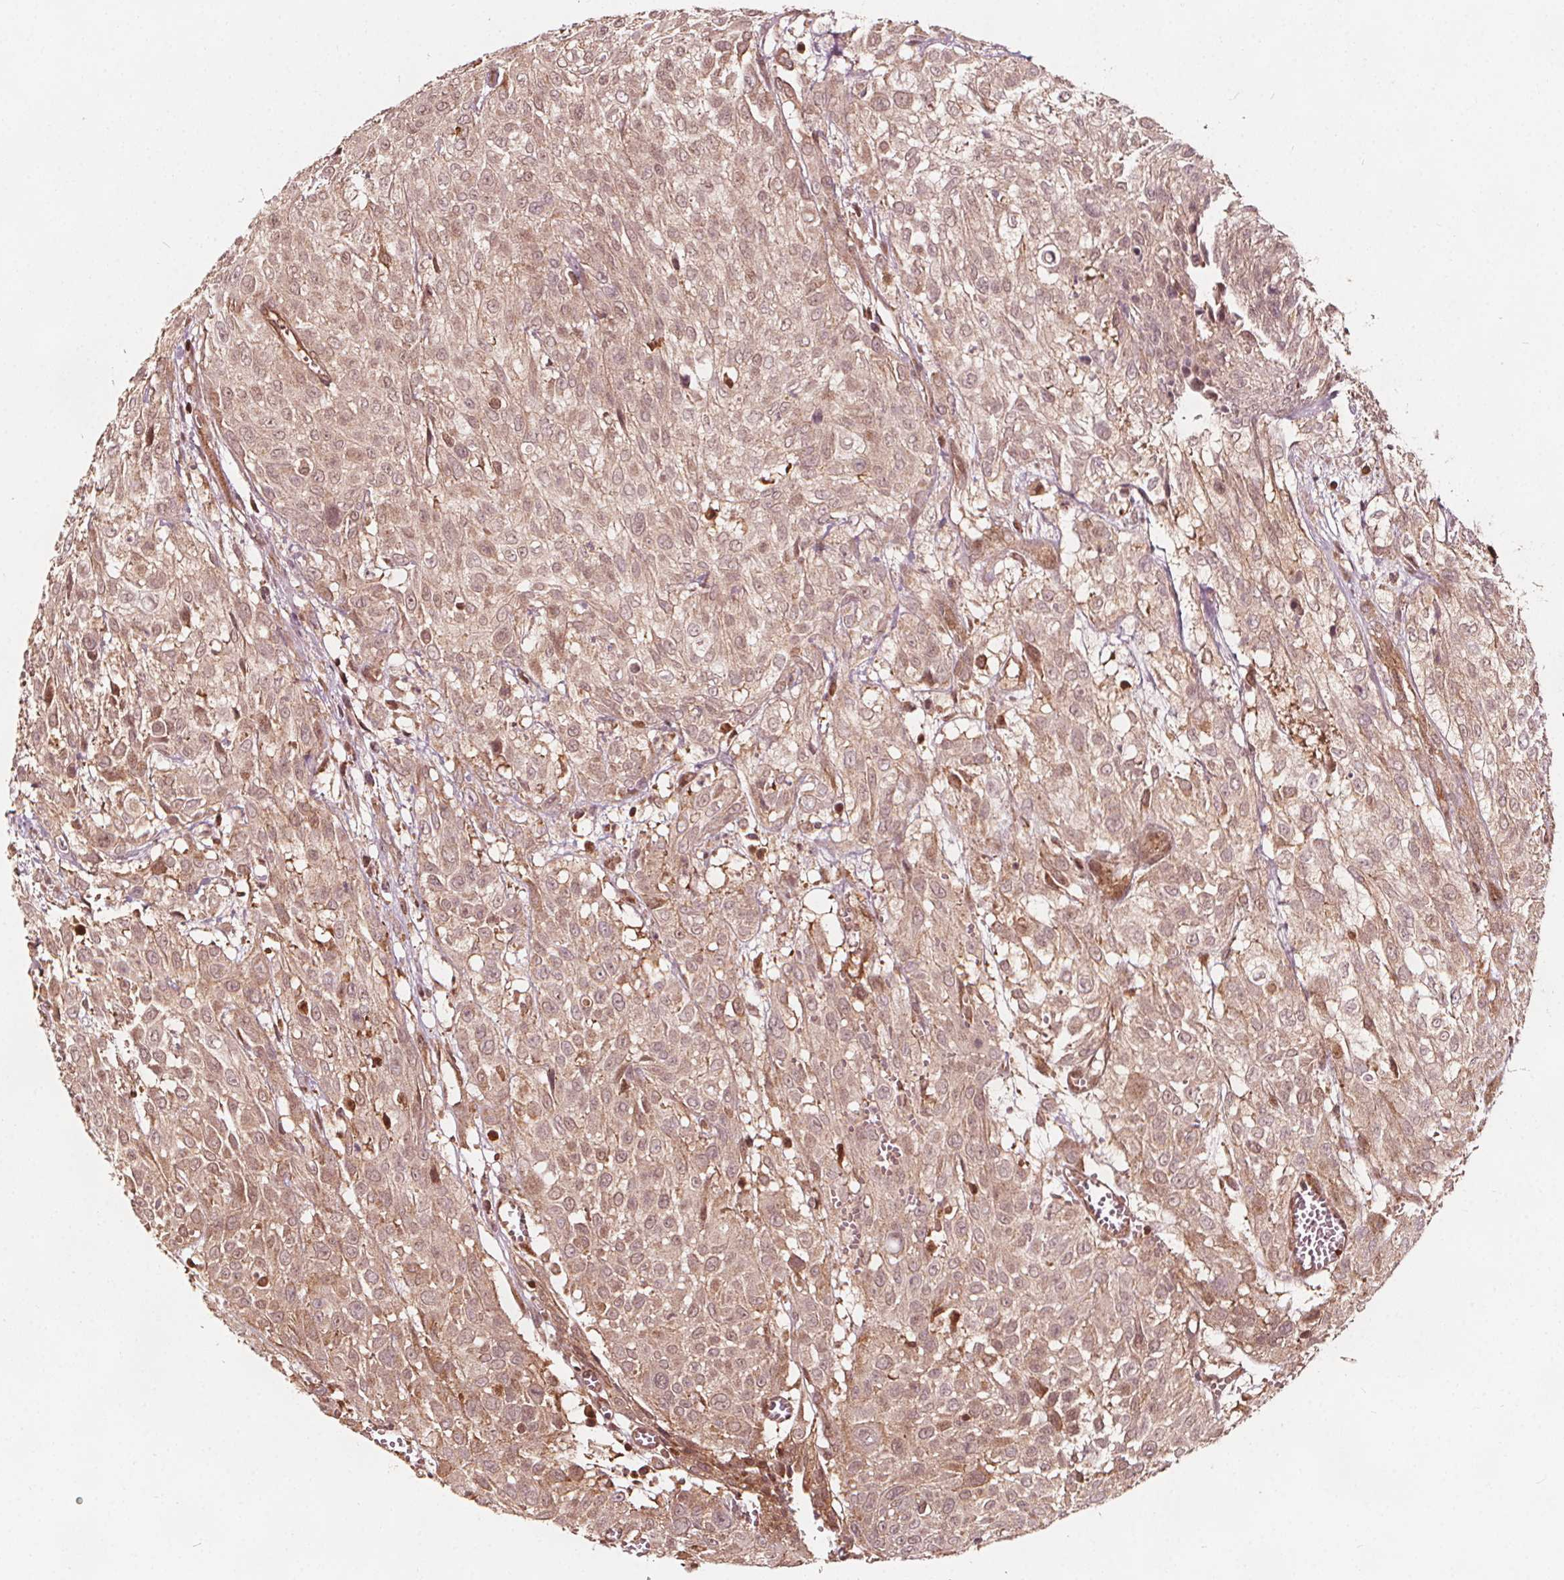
{"staining": {"intensity": "weak", "quantity": ">75%", "location": "cytoplasmic/membranous"}, "tissue": "urothelial cancer", "cell_type": "Tumor cells", "image_type": "cancer", "snomed": [{"axis": "morphology", "description": "Urothelial carcinoma, High grade"}, {"axis": "topography", "description": "Urinary bladder"}], "caption": "A photomicrograph of human urothelial carcinoma (high-grade) stained for a protein displays weak cytoplasmic/membranous brown staining in tumor cells.", "gene": "AIP", "patient": {"sex": "male", "age": 57}}